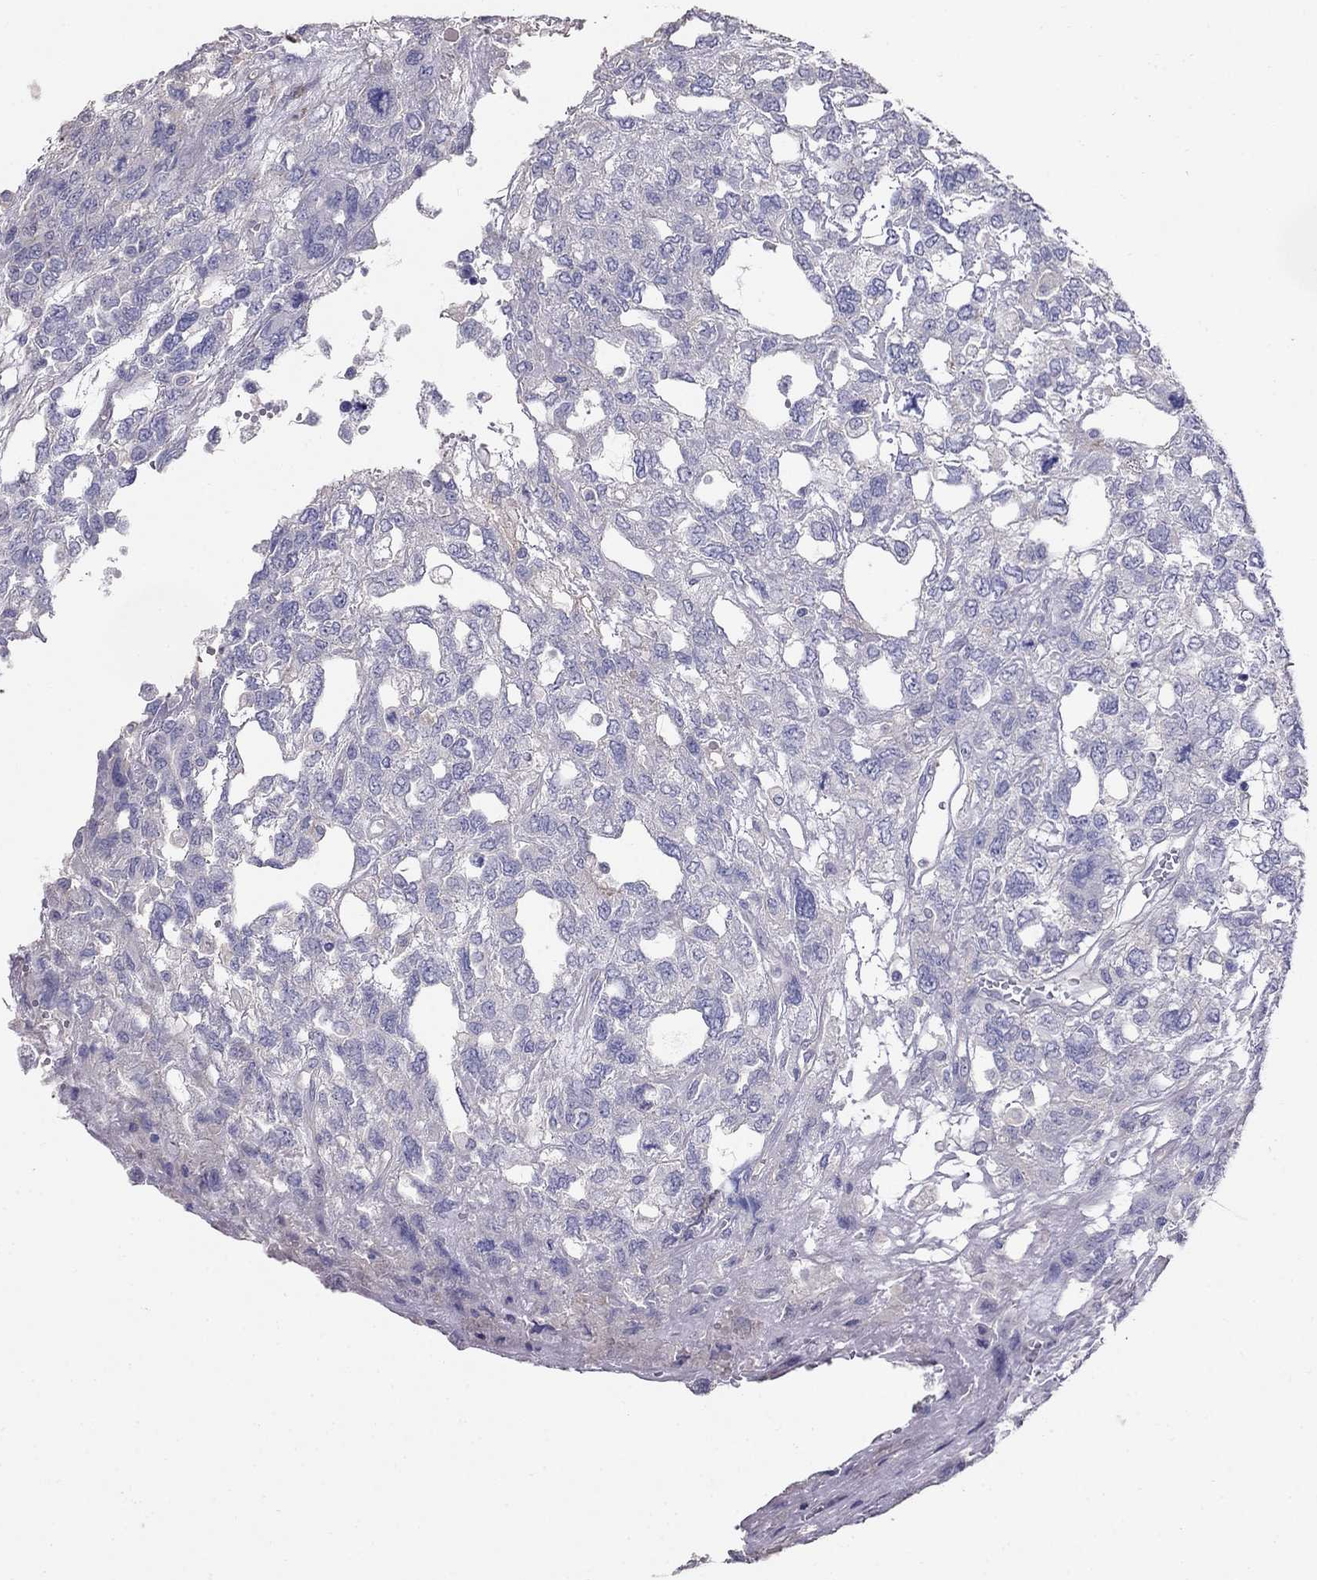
{"staining": {"intensity": "negative", "quantity": "none", "location": "none"}, "tissue": "testis cancer", "cell_type": "Tumor cells", "image_type": "cancer", "snomed": [{"axis": "morphology", "description": "Seminoma, NOS"}, {"axis": "topography", "description": "Testis"}], "caption": "Immunohistochemistry histopathology image of neoplastic tissue: human testis seminoma stained with DAB (3,3'-diaminobenzidine) shows no significant protein staining in tumor cells. (Immunohistochemistry, brightfield microscopy, high magnification).", "gene": "LY6H", "patient": {"sex": "male", "age": 52}}